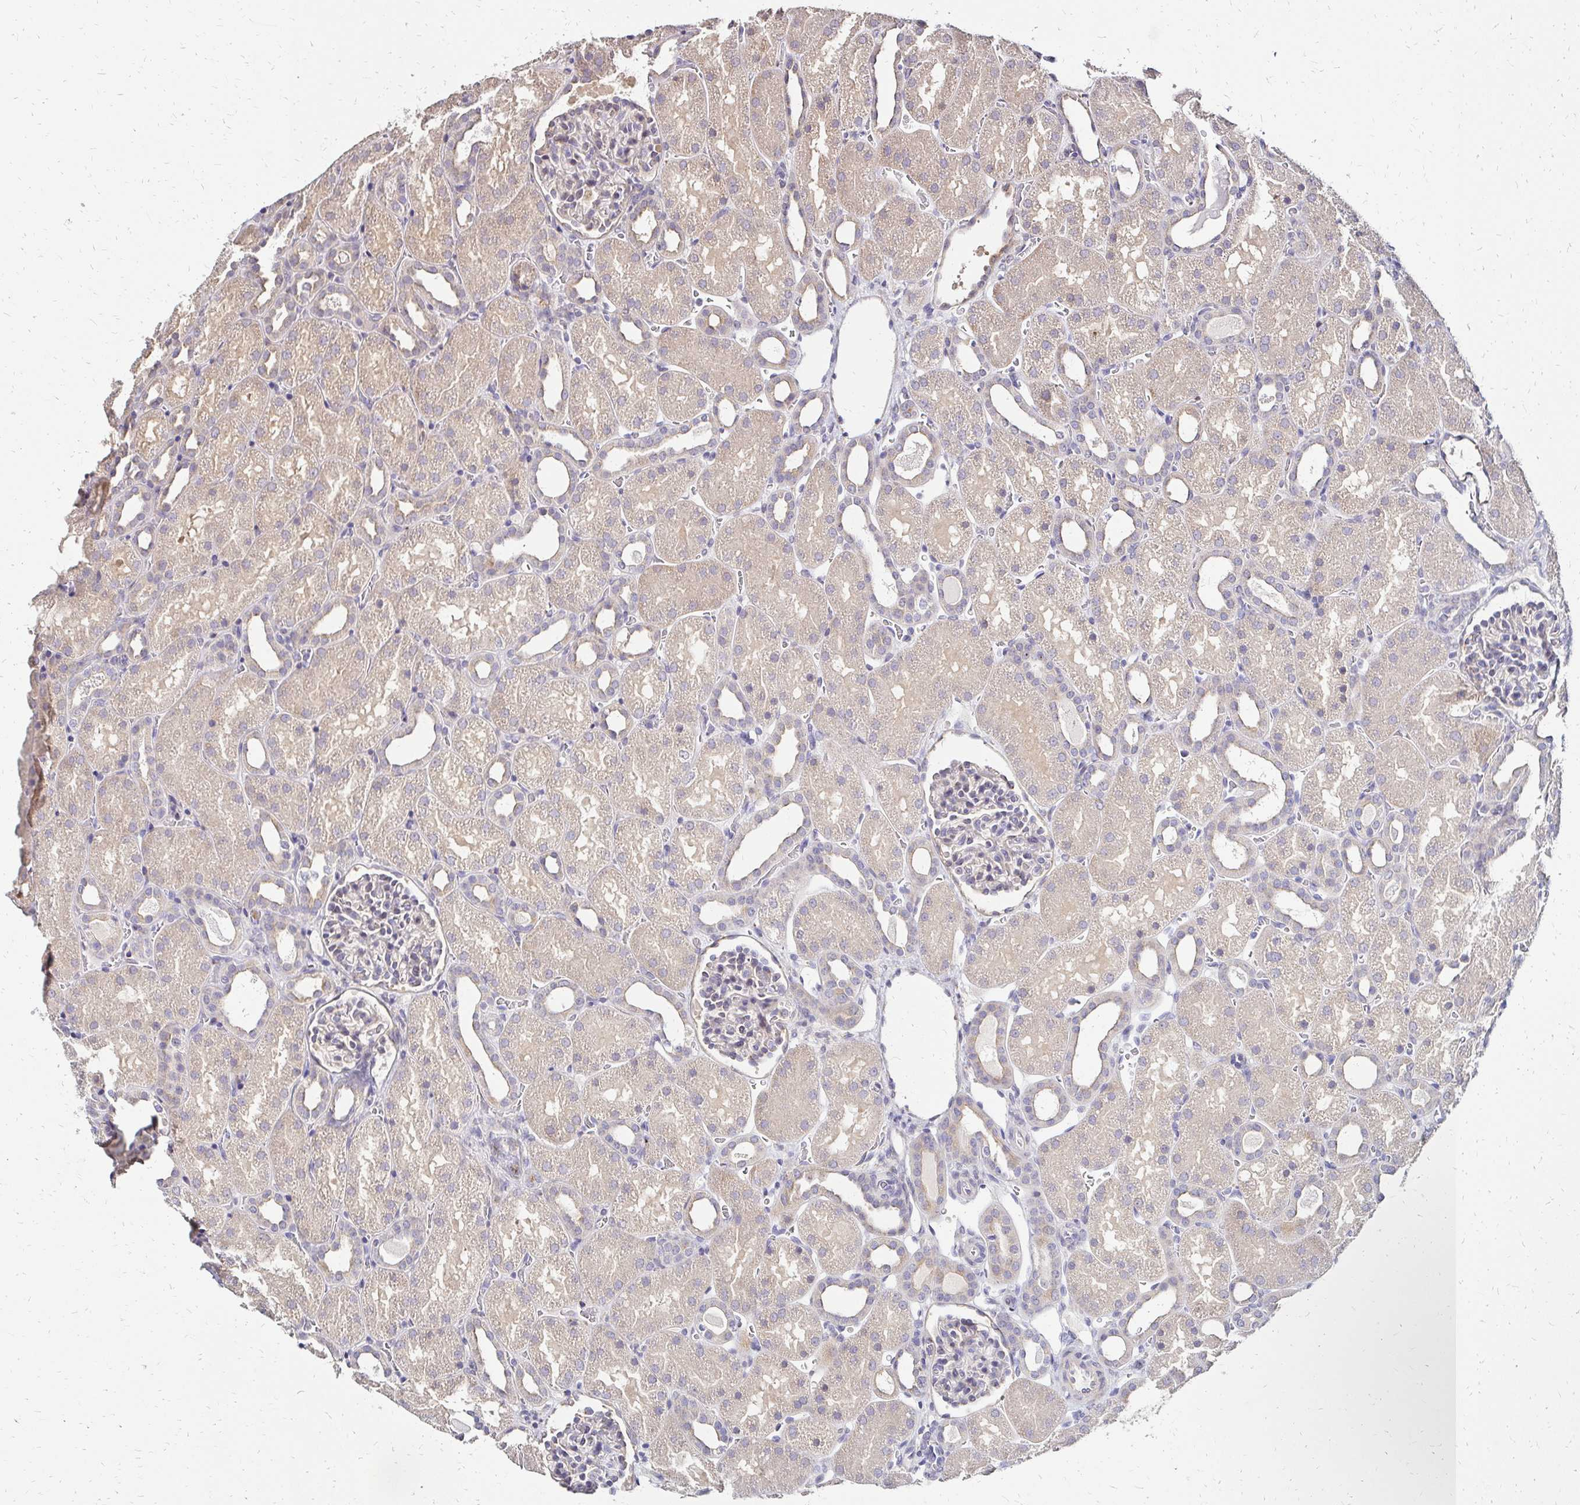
{"staining": {"intensity": "weak", "quantity": "<25%", "location": "cytoplasmic/membranous"}, "tissue": "kidney", "cell_type": "Cells in glomeruli", "image_type": "normal", "snomed": [{"axis": "morphology", "description": "Normal tissue, NOS"}, {"axis": "topography", "description": "Kidney"}], "caption": "High magnification brightfield microscopy of unremarkable kidney stained with DAB (3,3'-diaminobenzidine) (brown) and counterstained with hematoxylin (blue): cells in glomeruli show no significant staining. Brightfield microscopy of immunohistochemistry stained with DAB (3,3'-diaminobenzidine) (brown) and hematoxylin (blue), captured at high magnification.", "gene": "PRIMA1", "patient": {"sex": "male", "age": 2}}